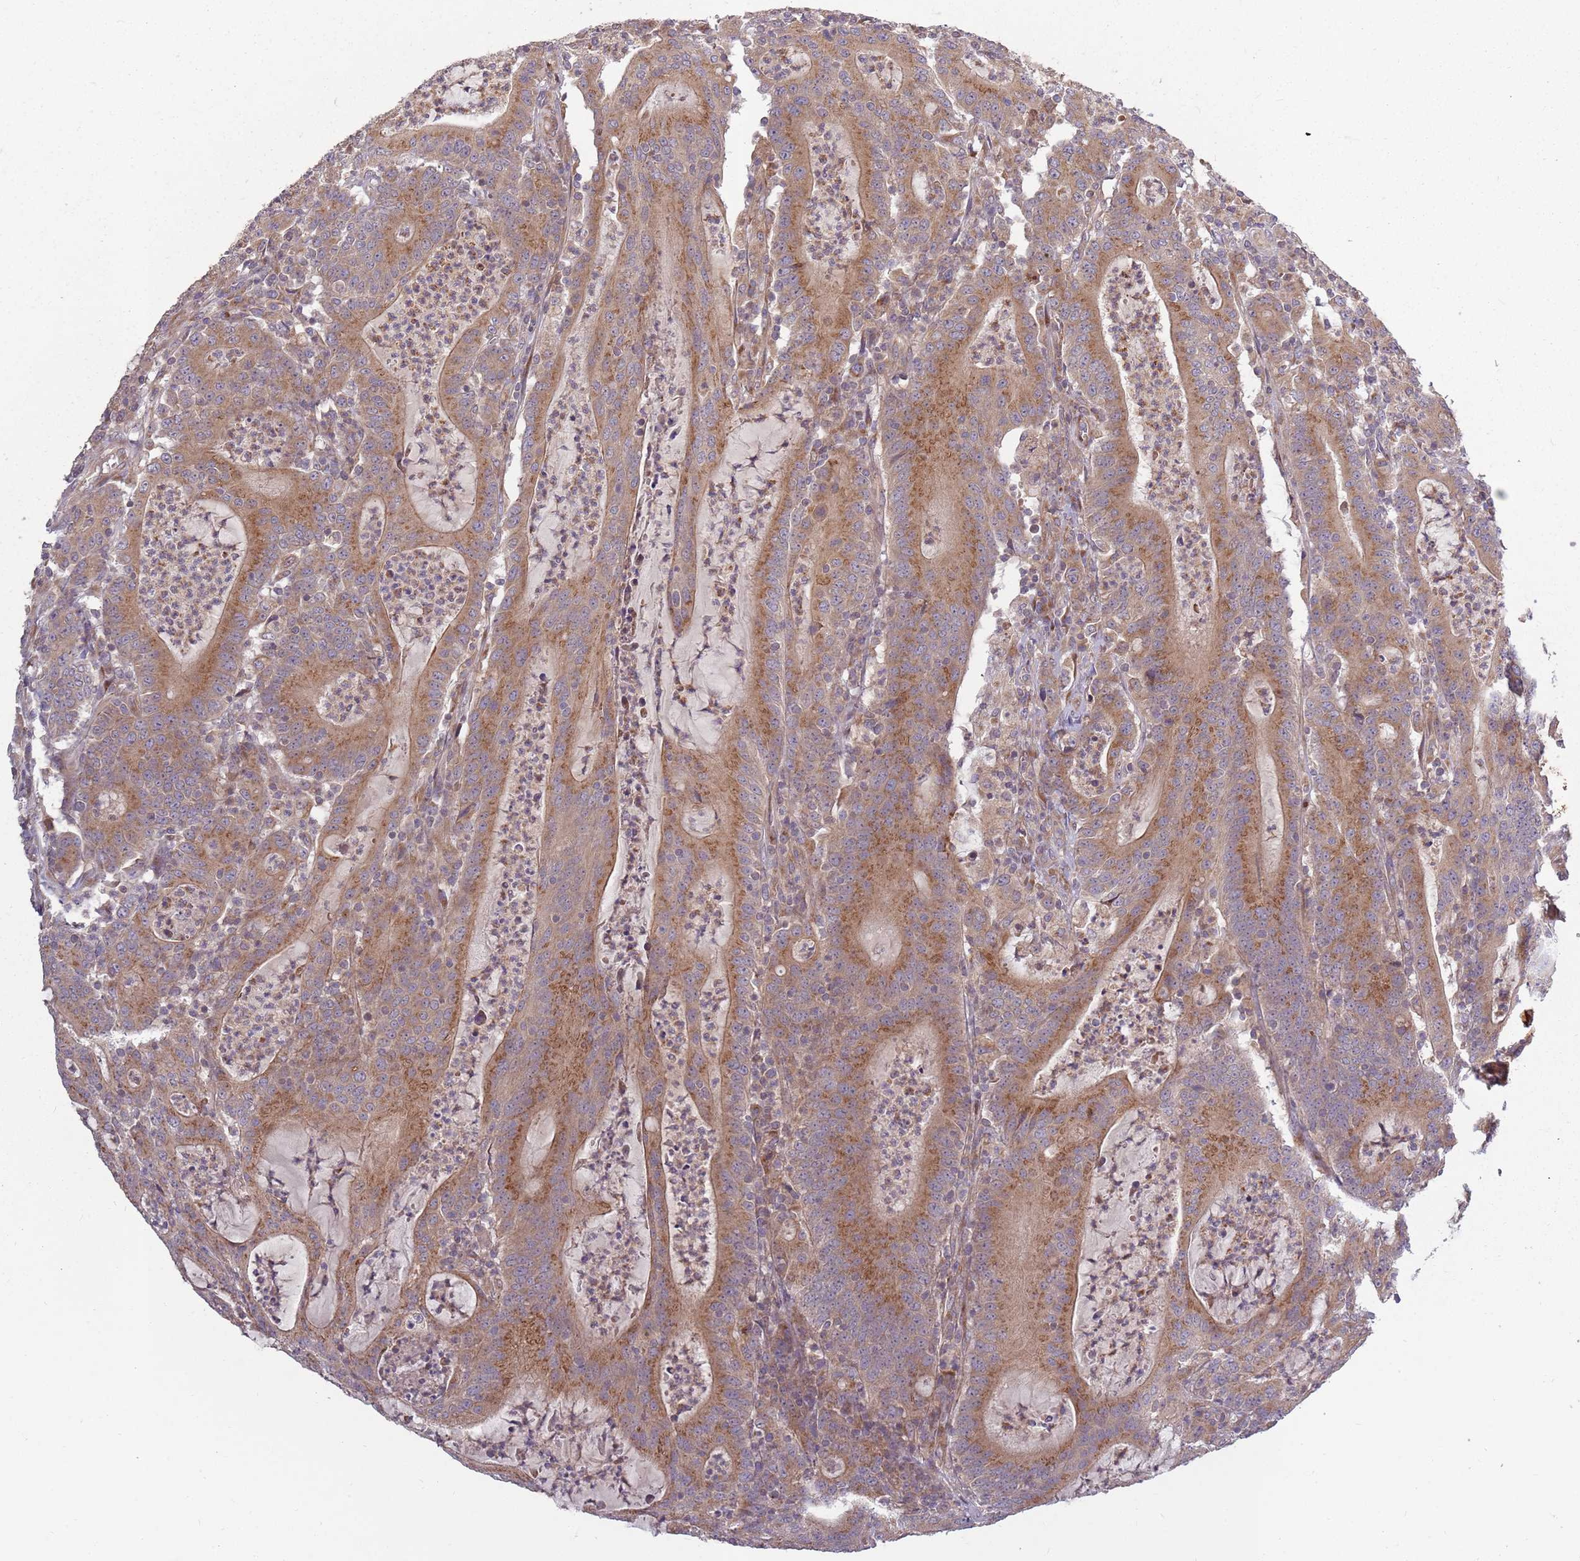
{"staining": {"intensity": "moderate", "quantity": ">75%", "location": "cytoplasmic/membranous"}, "tissue": "colorectal cancer", "cell_type": "Tumor cells", "image_type": "cancer", "snomed": [{"axis": "morphology", "description": "Adenocarcinoma, NOS"}, {"axis": "topography", "description": "Colon"}], "caption": "Colorectal cancer (adenocarcinoma) stained with DAB (3,3'-diaminobenzidine) immunohistochemistry (IHC) displays medium levels of moderate cytoplasmic/membranous staining in about >75% of tumor cells.", "gene": "PLD6", "patient": {"sex": "male", "age": 83}}